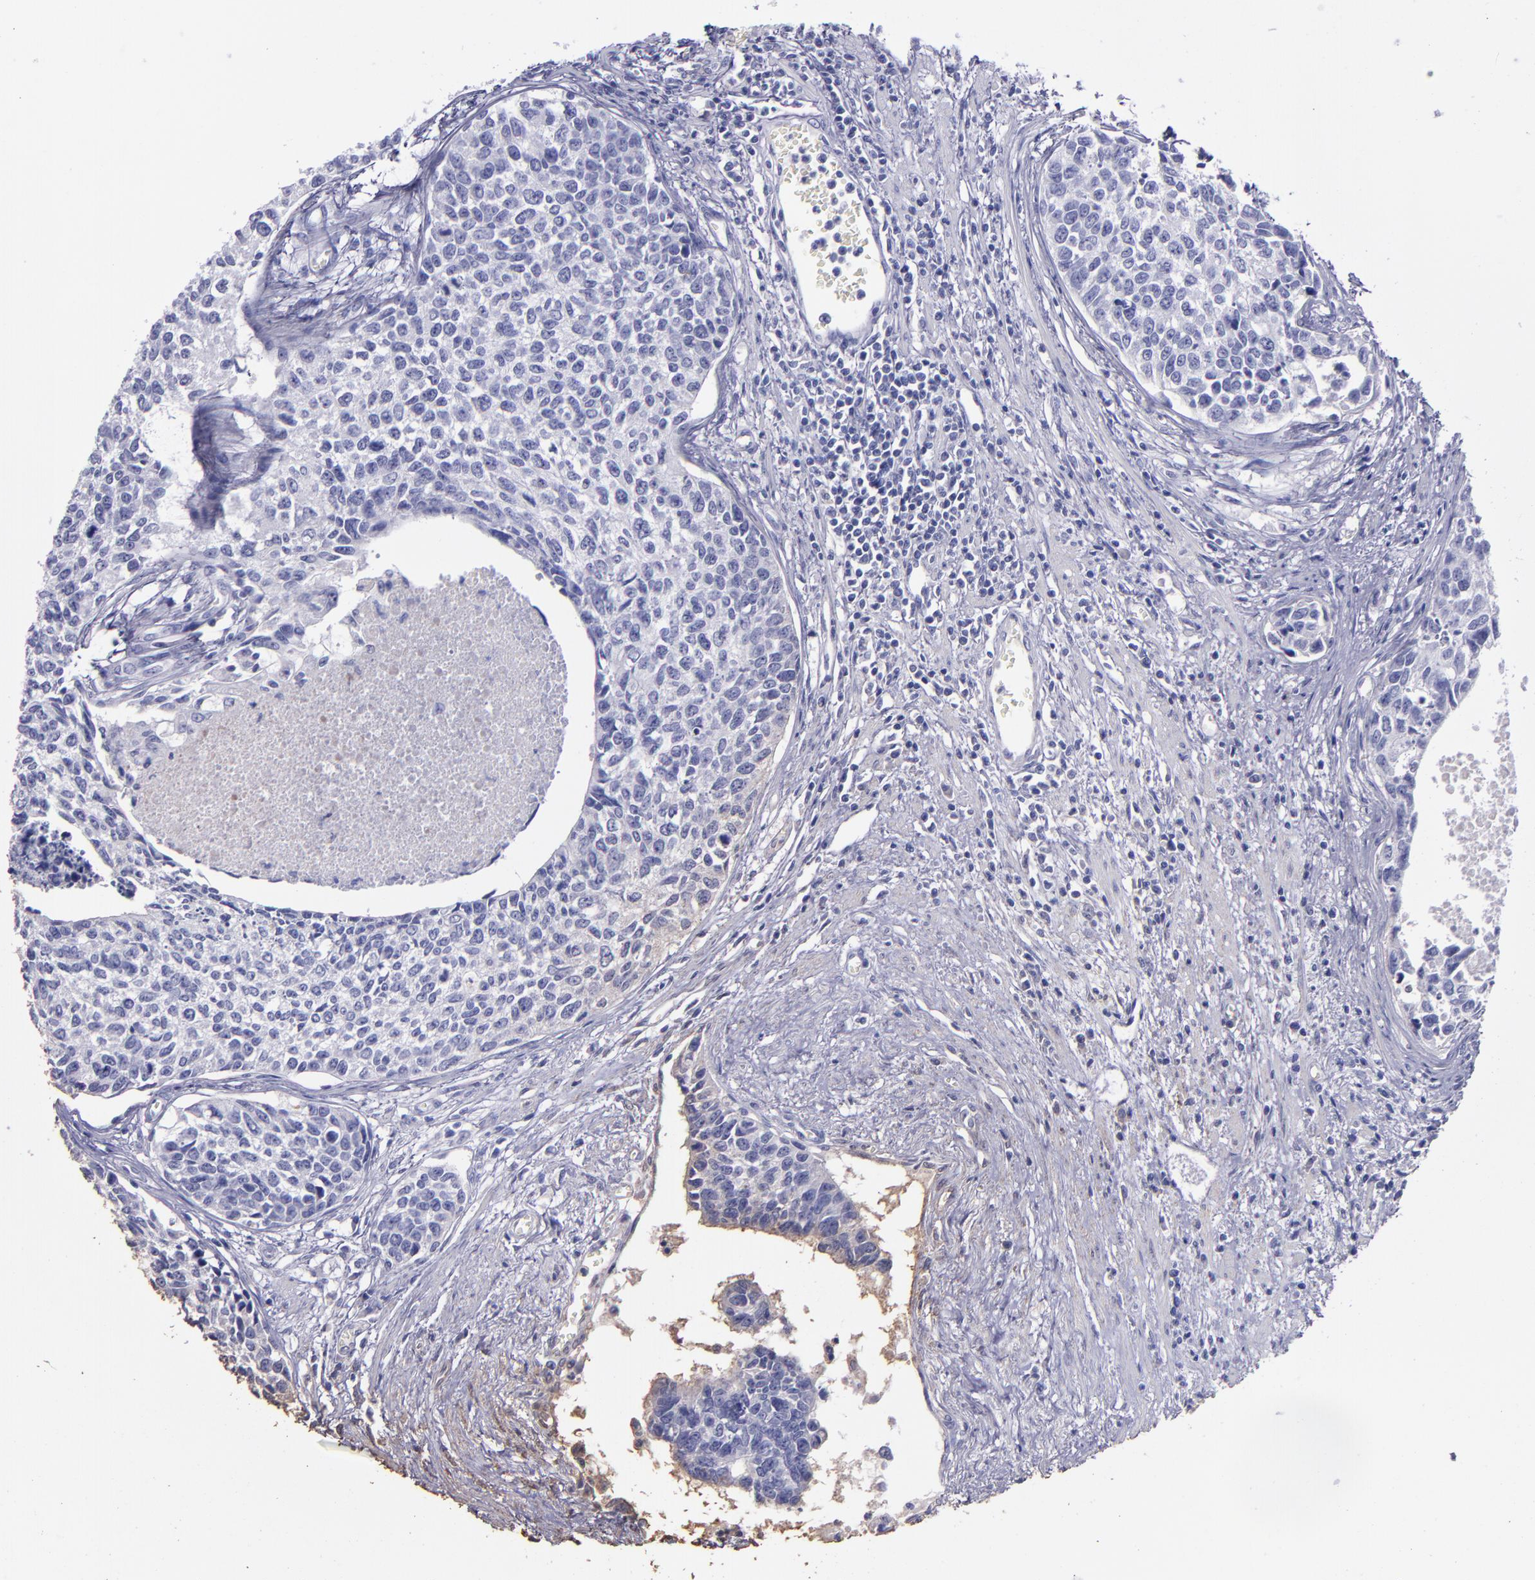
{"staining": {"intensity": "weak", "quantity": ">75%", "location": "cytoplasmic/membranous"}, "tissue": "urothelial cancer", "cell_type": "Tumor cells", "image_type": "cancer", "snomed": [{"axis": "morphology", "description": "Urothelial carcinoma, High grade"}, {"axis": "topography", "description": "Urinary bladder"}], "caption": "DAB immunohistochemical staining of human high-grade urothelial carcinoma demonstrates weak cytoplasmic/membranous protein staining in about >75% of tumor cells.", "gene": "HECTD1", "patient": {"sex": "male", "age": 81}}